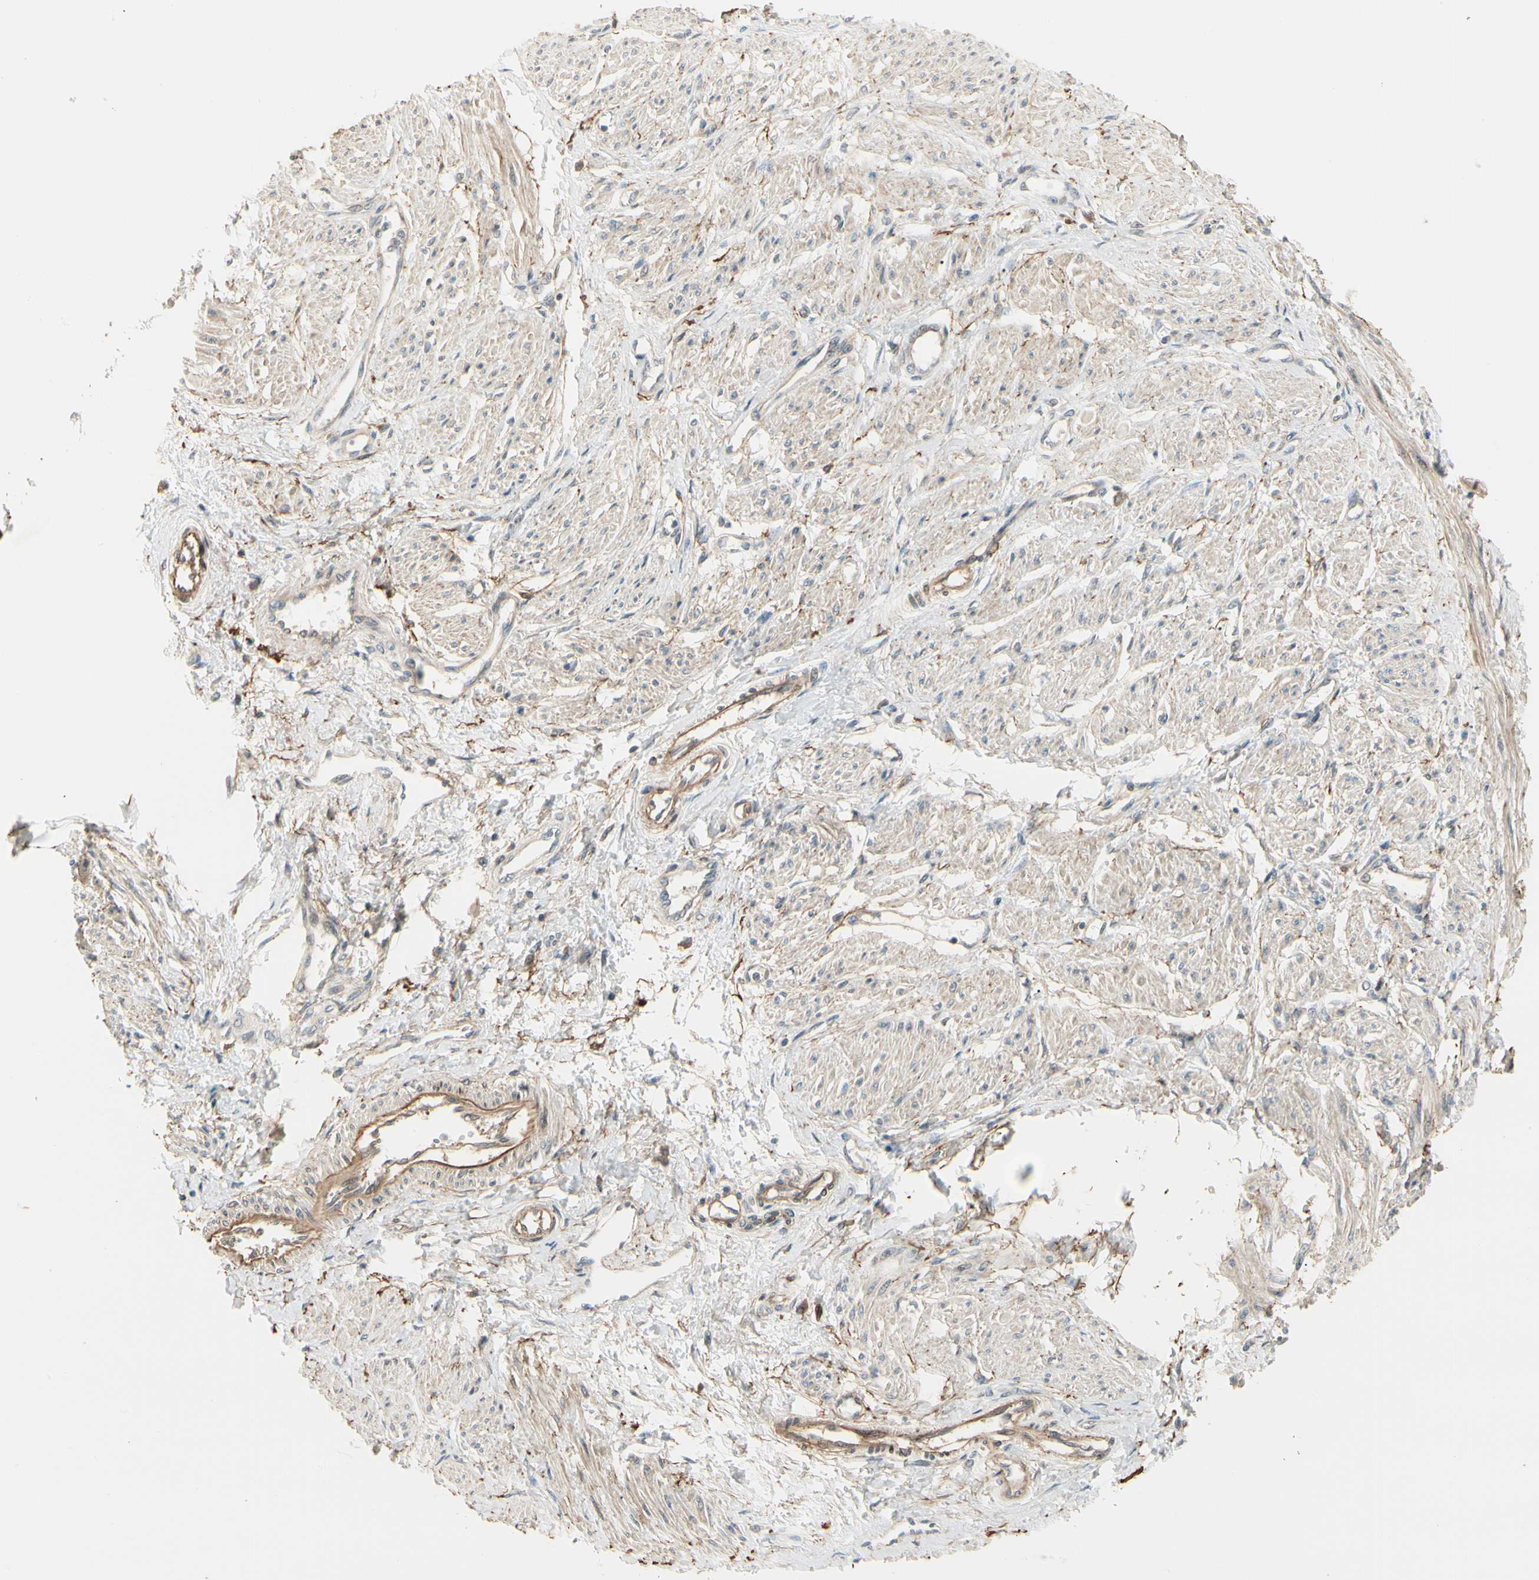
{"staining": {"intensity": "weak", "quantity": ">75%", "location": "cytoplasmic/membranous"}, "tissue": "smooth muscle", "cell_type": "Smooth muscle cells", "image_type": "normal", "snomed": [{"axis": "morphology", "description": "Normal tissue, NOS"}, {"axis": "topography", "description": "Smooth muscle"}, {"axis": "topography", "description": "Uterus"}], "caption": "Approximately >75% of smooth muscle cells in unremarkable human smooth muscle demonstrate weak cytoplasmic/membranous protein expression as visualized by brown immunohistochemical staining.", "gene": "F2R", "patient": {"sex": "female", "age": 39}}